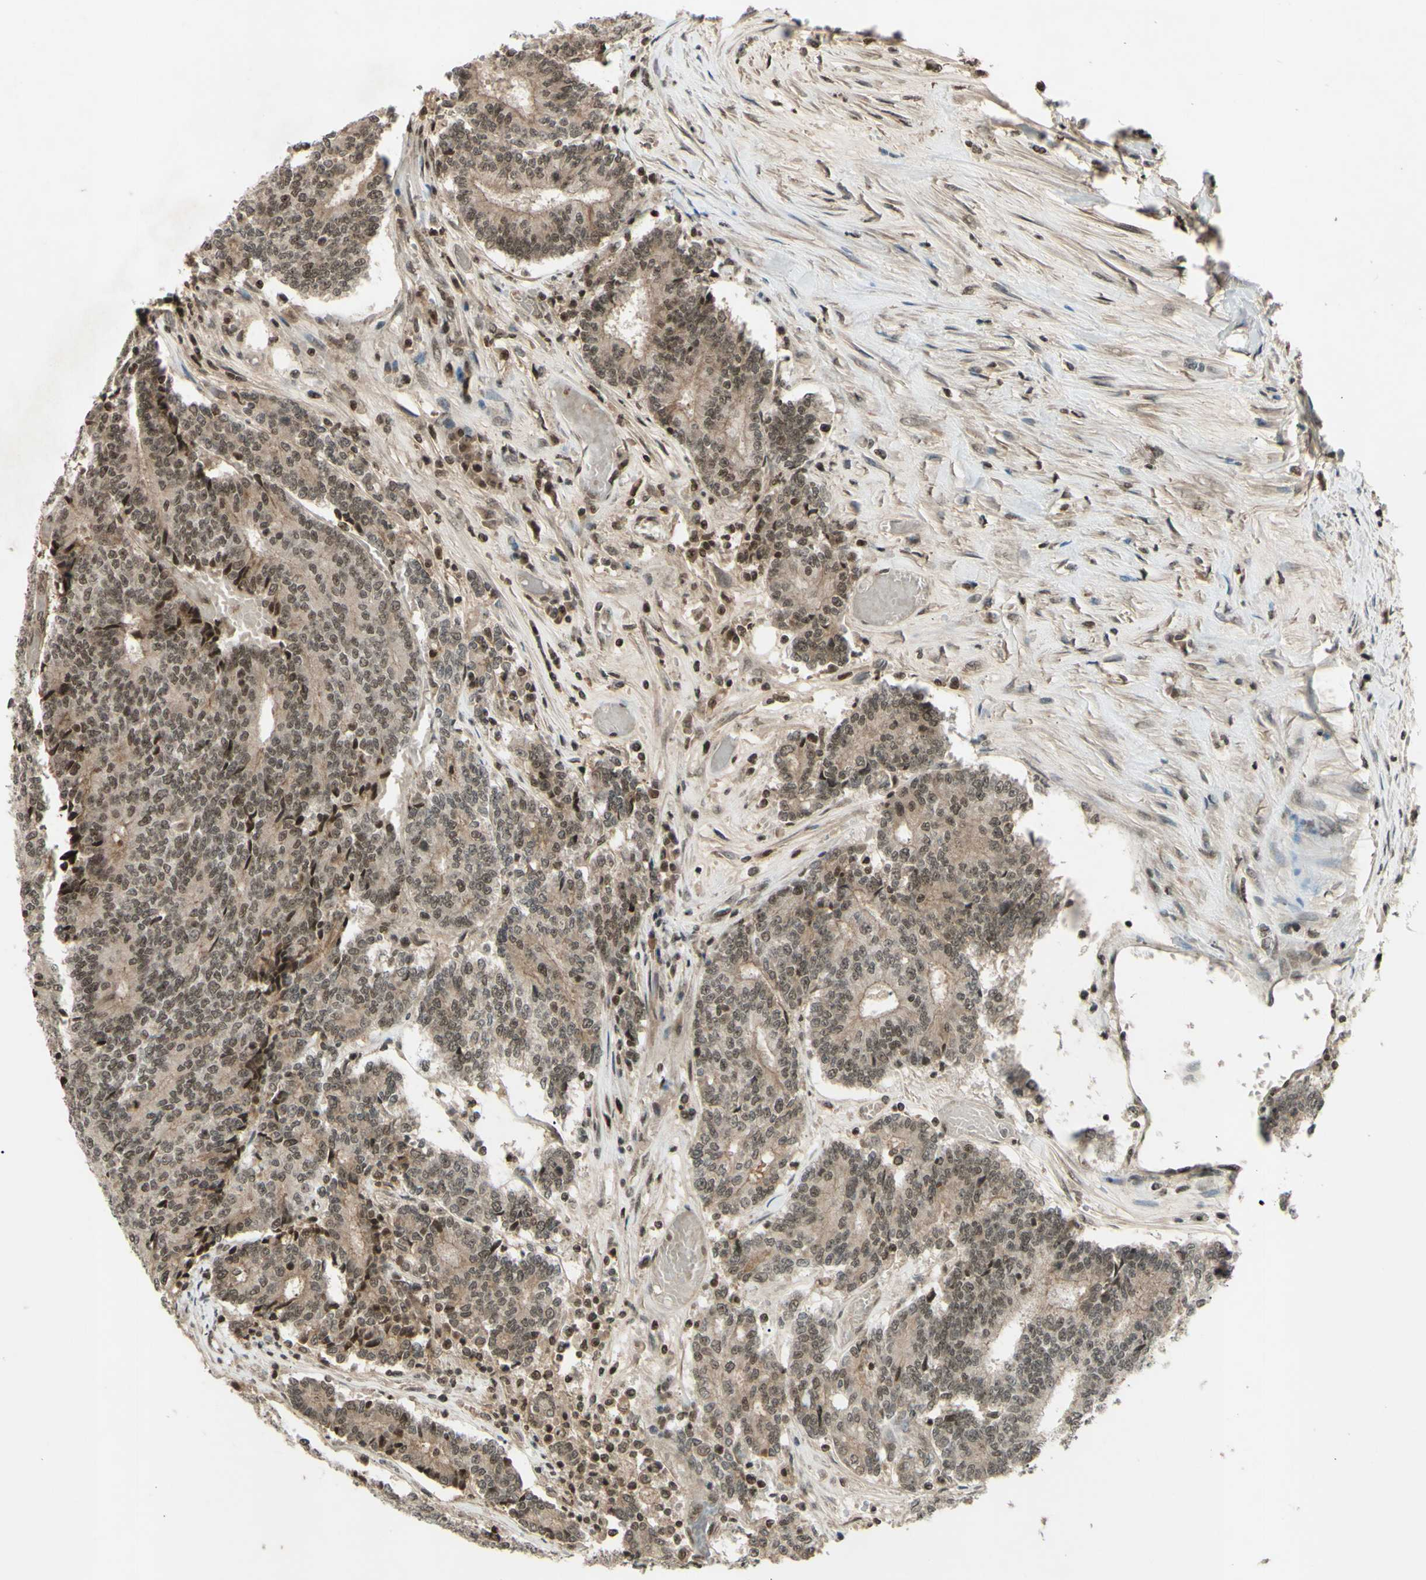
{"staining": {"intensity": "weak", "quantity": ">75%", "location": "cytoplasmic/membranous,nuclear"}, "tissue": "prostate cancer", "cell_type": "Tumor cells", "image_type": "cancer", "snomed": [{"axis": "morphology", "description": "Normal tissue, NOS"}, {"axis": "morphology", "description": "Adenocarcinoma, High grade"}, {"axis": "topography", "description": "Prostate"}, {"axis": "topography", "description": "Seminal veicle"}], "caption": "Immunohistochemistry (IHC) photomicrograph of neoplastic tissue: prostate cancer (adenocarcinoma (high-grade)) stained using IHC demonstrates low levels of weak protein expression localized specifically in the cytoplasmic/membranous and nuclear of tumor cells, appearing as a cytoplasmic/membranous and nuclear brown color.", "gene": "SNW1", "patient": {"sex": "male", "age": 55}}